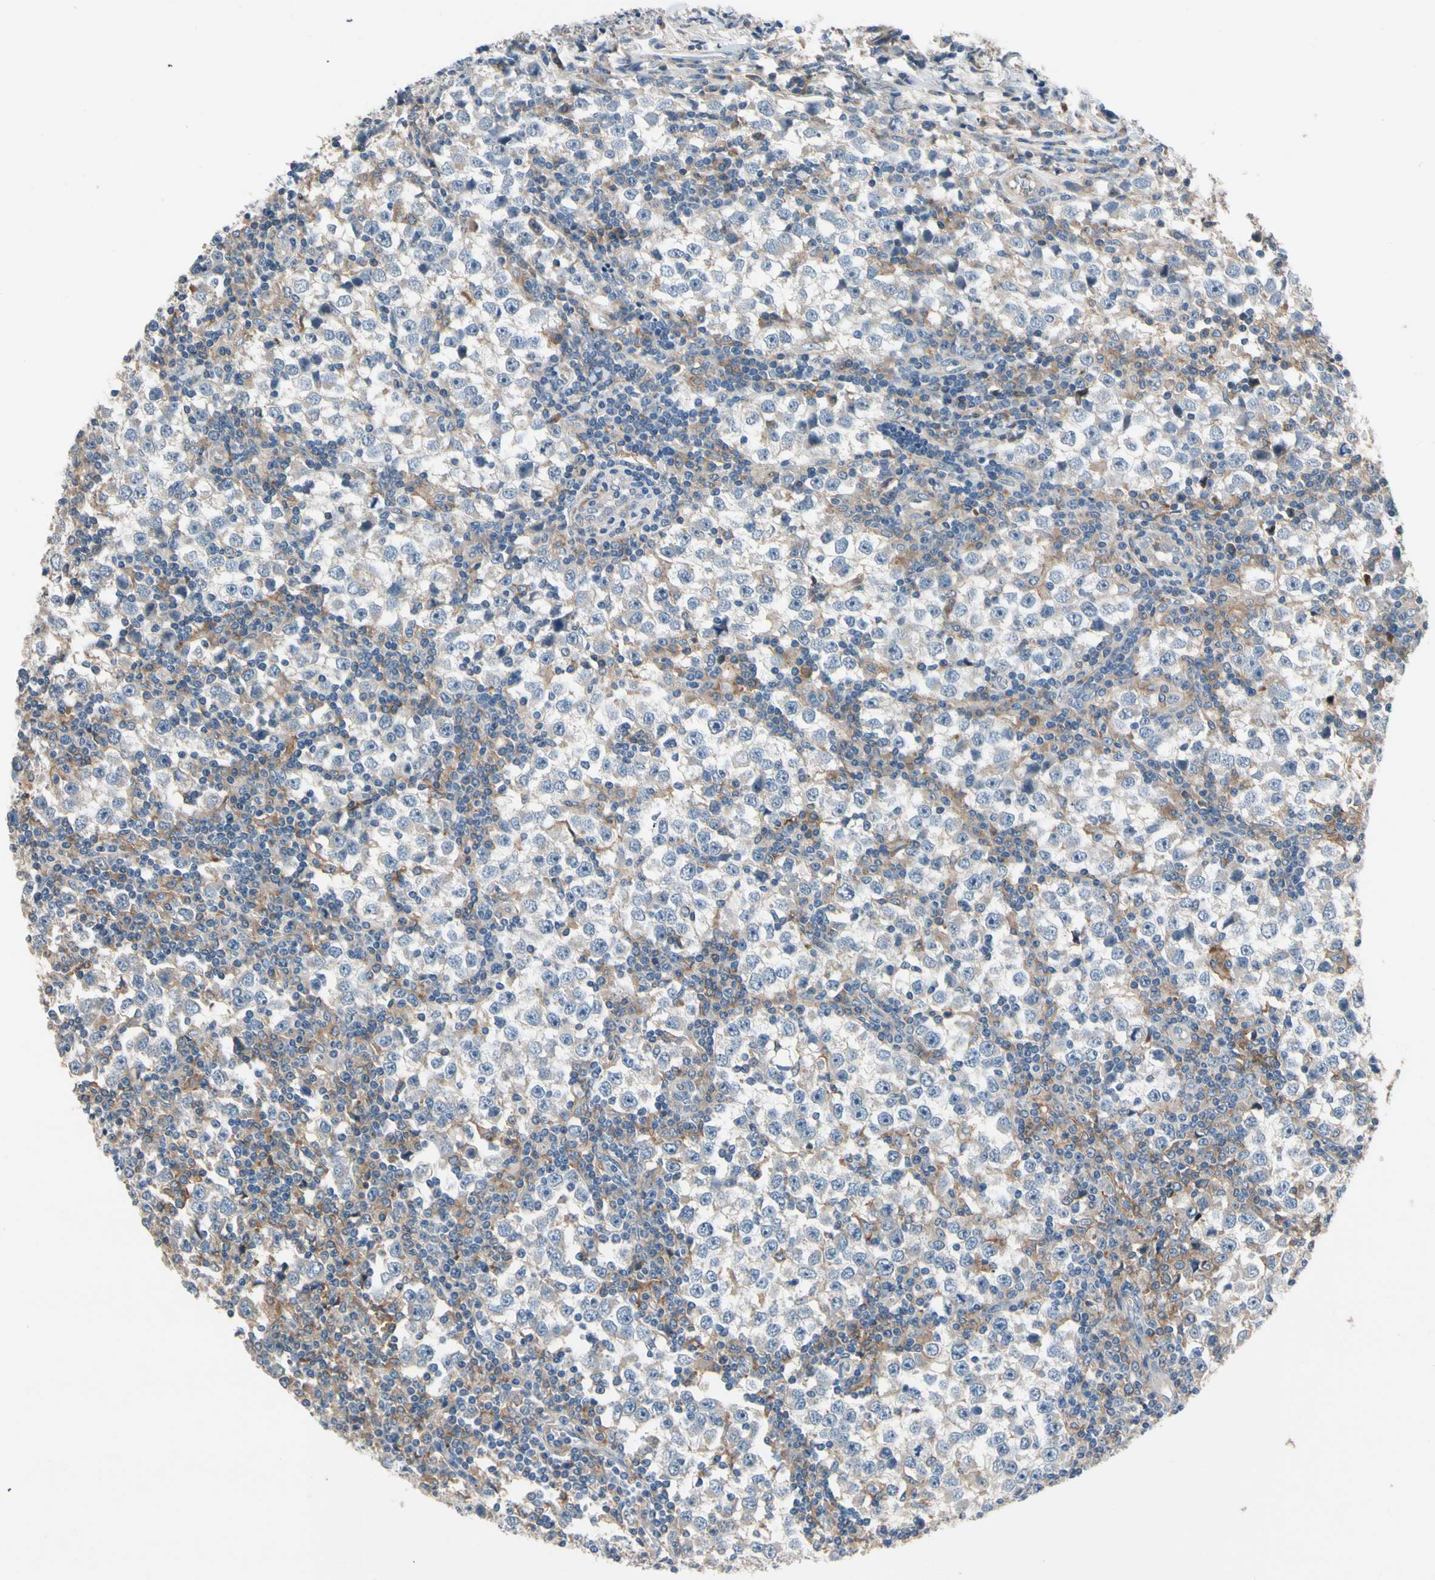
{"staining": {"intensity": "negative", "quantity": "none", "location": "none"}, "tissue": "testis cancer", "cell_type": "Tumor cells", "image_type": "cancer", "snomed": [{"axis": "morphology", "description": "Seminoma, NOS"}, {"axis": "topography", "description": "Testis"}], "caption": "Tumor cells are negative for brown protein staining in testis seminoma. (Immunohistochemistry (ihc), brightfield microscopy, high magnification).", "gene": "SIGLEC5", "patient": {"sex": "male", "age": 65}}